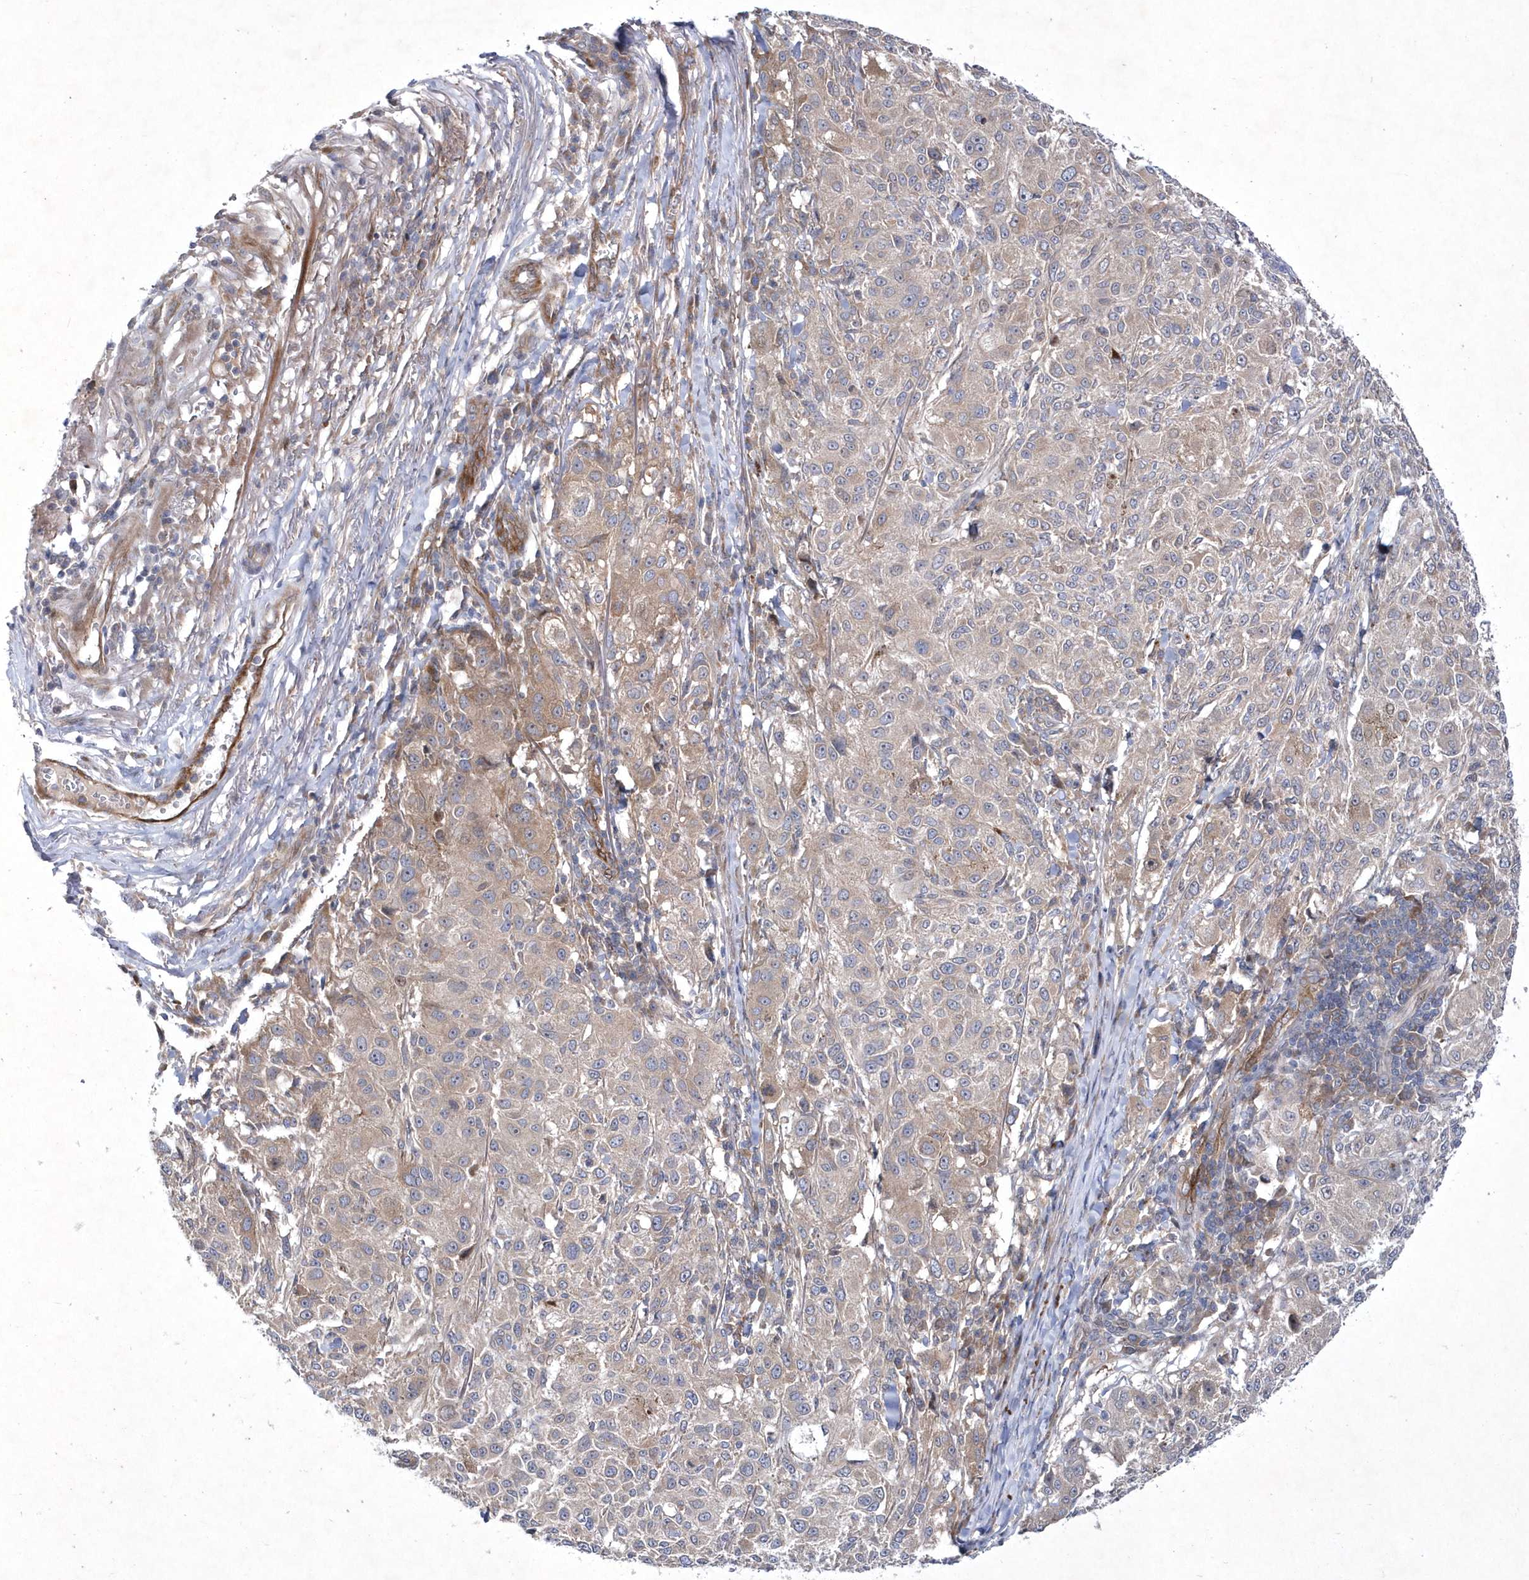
{"staining": {"intensity": "weak", "quantity": "<25%", "location": "cytoplasmic/membranous"}, "tissue": "melanoma", "cell_type": "Tumor cells", "image_type": "cancer", "snomed": [{"axis": "morphology", "description": "Necrosis, NOS"}, {"axis": "morphology", "description": "Malignant melanoma, NOS"}, {"axis": "topography", "description": "Skin"}], "caption": "This is a image of IHC staining of malignant melanoma, which shows no expression in tumor cells.", "gene": "DSPP", "patient": {"sex": "female", "age": 87}}